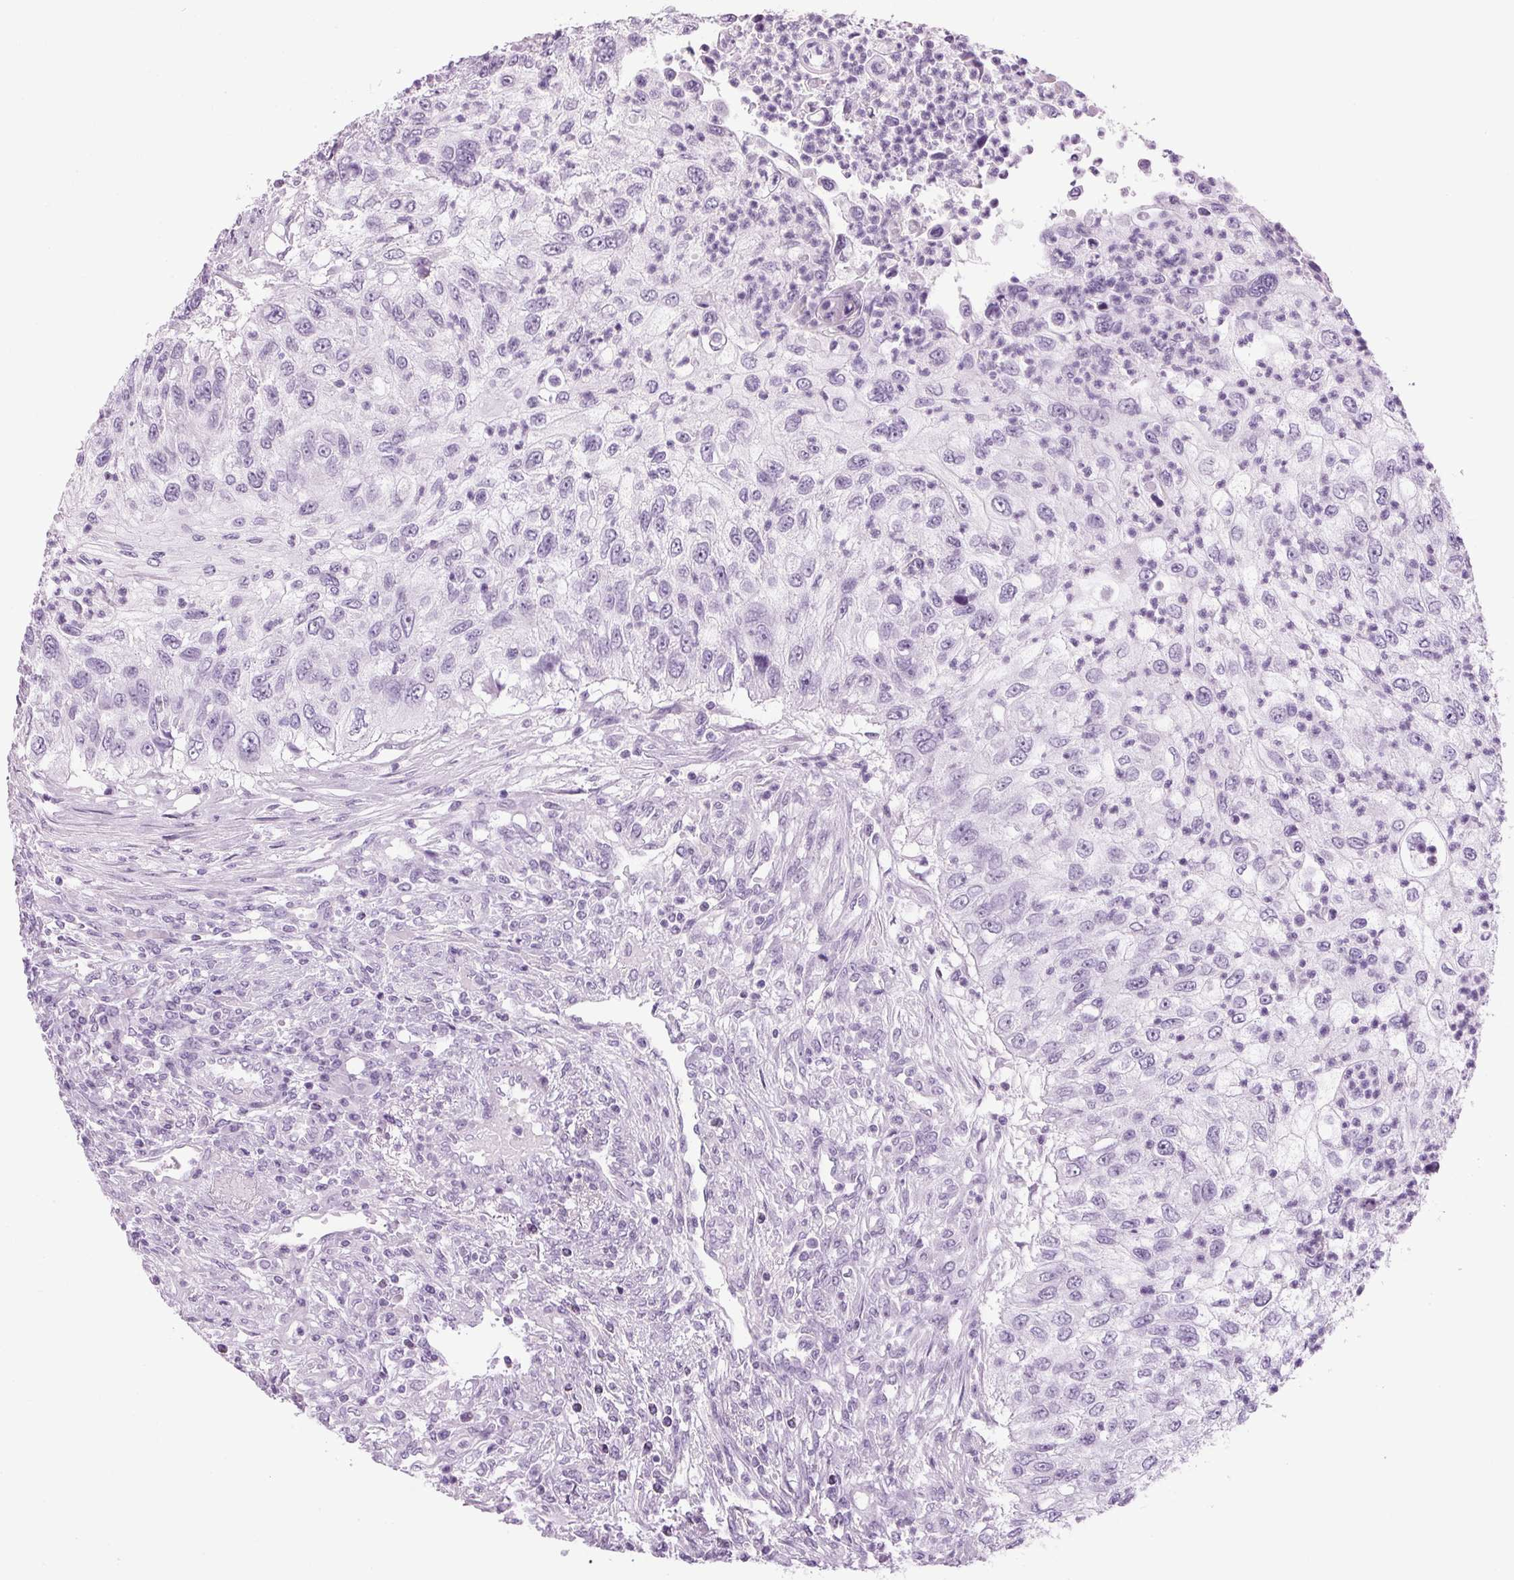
{"staining": {"intensity": "negative", "quantity": "none", "location": "none"}, "tissue": "urothelial cancer", "cell_type": "Tumor cells", "image_type": "cancer", "snomed": [{"axis": "morphology", "description": "Urothelial carcinoma, High grade"}, {"axis": "topography", "description": "Urinary bladder"}], "caption": "This is an immunohistochemistry (IHC) image of human urothelial carcinoma (high-grade). There is no staining in tumor cells.", "gene": "PPP1R1A", "patient": {"sex": "female", "age": 60}}